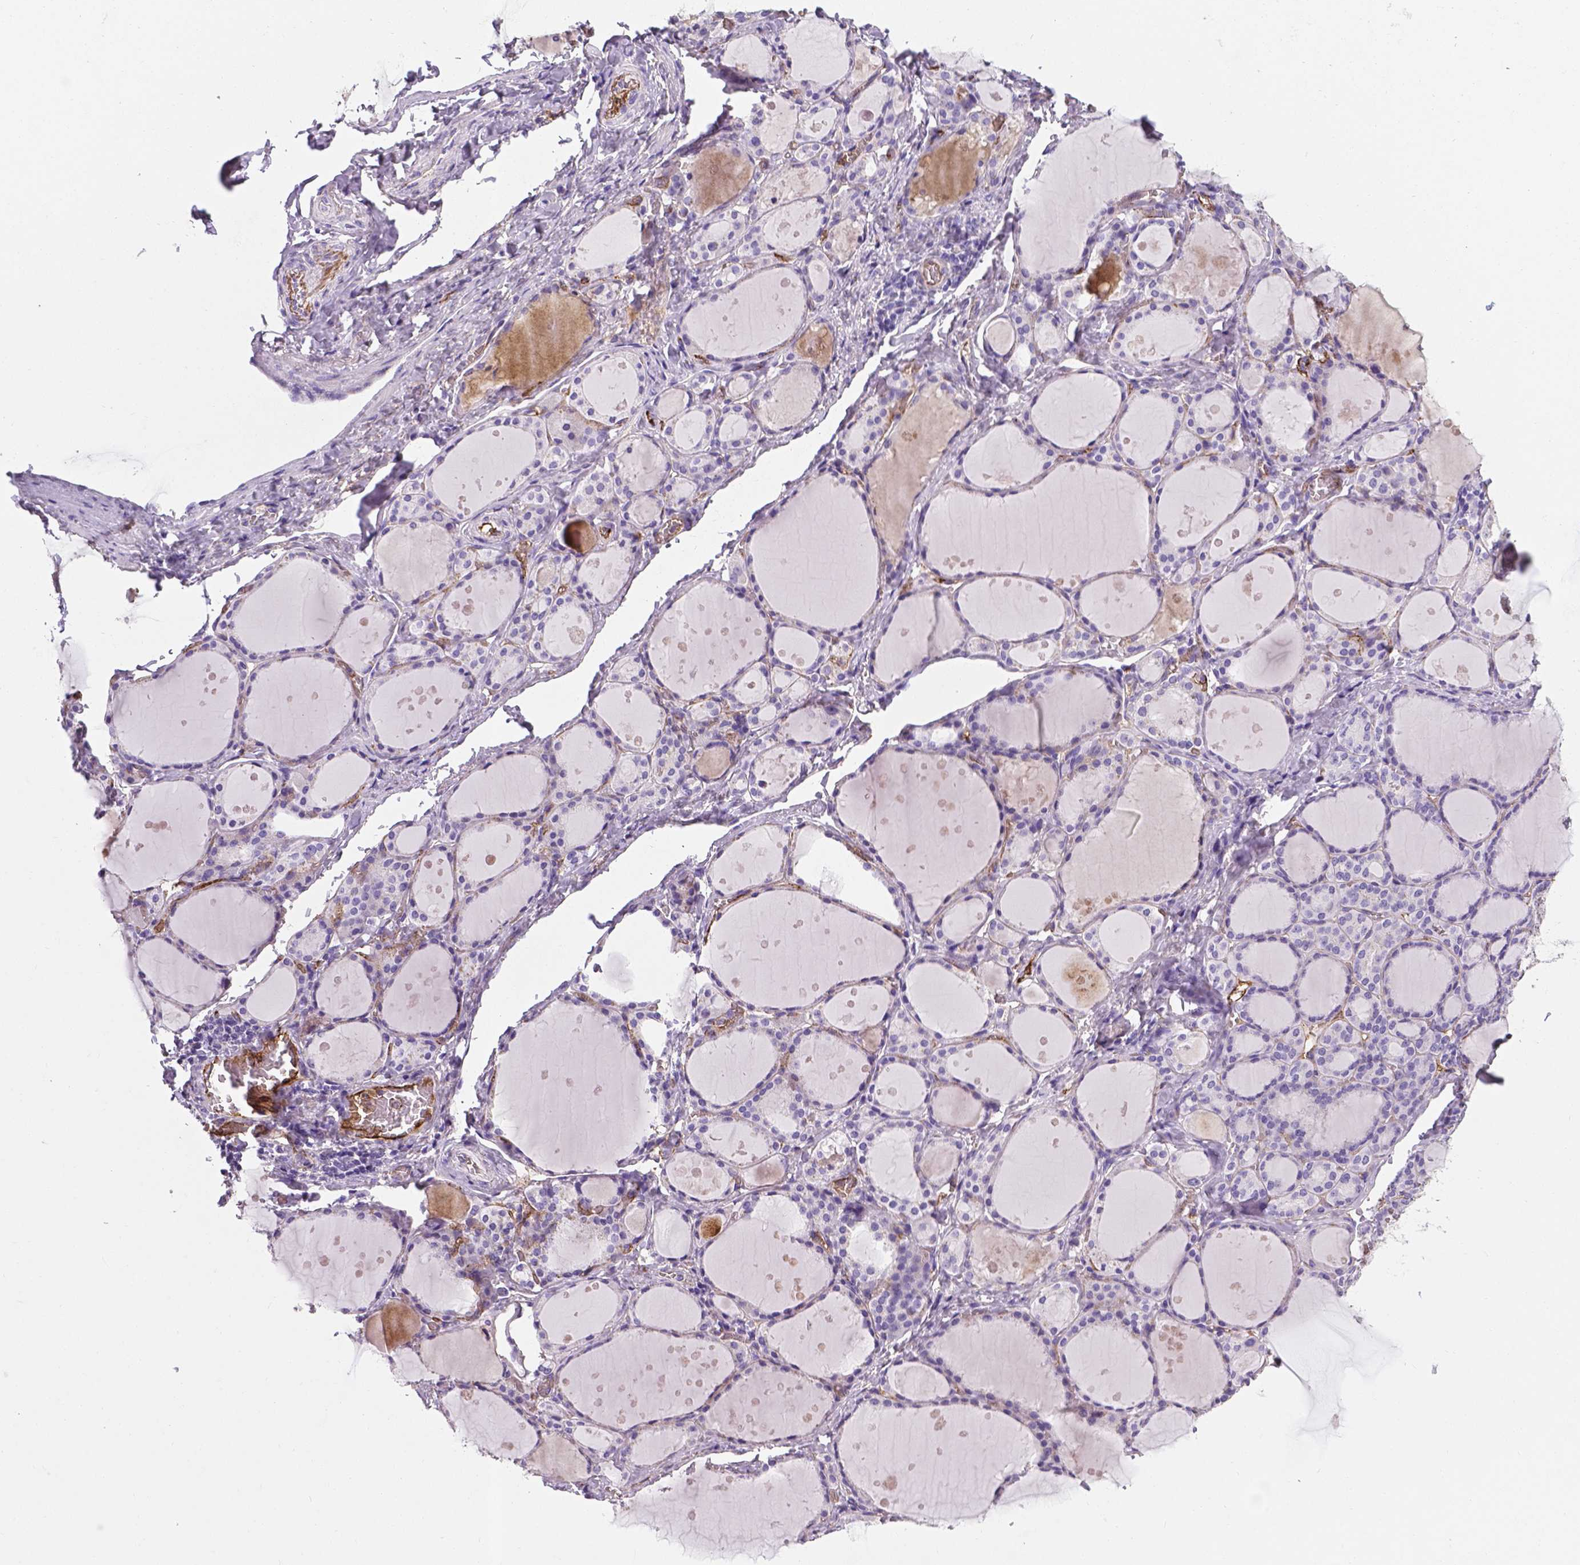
{"staining": {"intensity": "negative", "quantity": "none", "location": "none"}, "tissue": "thyroid gland", "cell_type": "Glandular cells", "image_type": "normal", "snomed": [{"axis": "morphology", "description": "Normal tissue, NOS"}, {"axis": "topography", "description": "Thyroid gland"}], "caption": "Image shows no protein positivity in glandular cells of benign thyroid gland.", "gene": "APOE", "patient": {"sex": "male", "age": 68}}